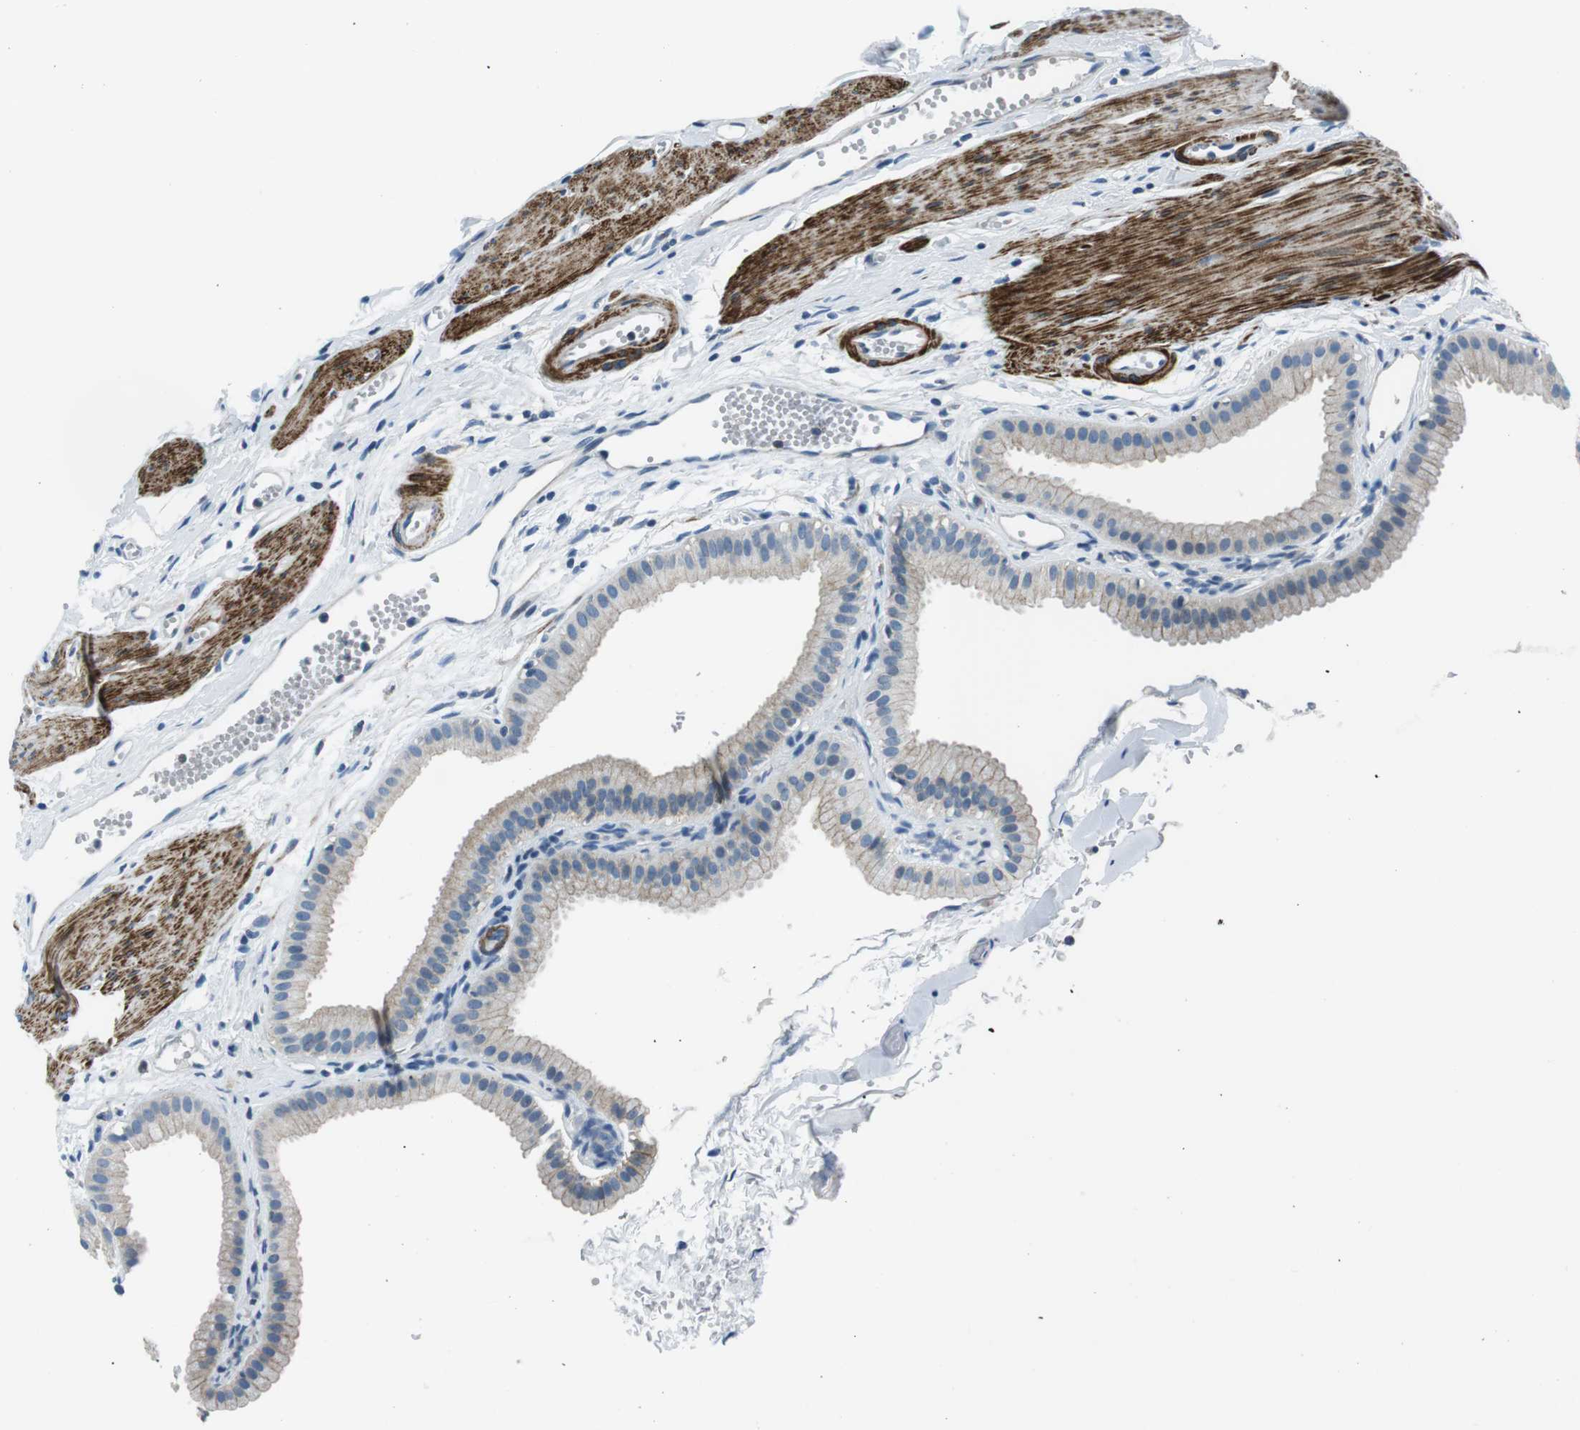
{"staining": {"intensity": "weak", "quantity": "<25%", "location": "cytoplasmic/membranous"}, "tissue": "gallbladder", "cell_type": "Glandular cells", "image_type": "normal", "snomed": [{"axis": "morphology", "description": "Normal tissue, NOS"}, {"axis": "topography", "description": "Gallbladder"}], "caption": "IHC photomicrograph of normal human gallbladder stained for a protein (brown), which displays no expression in glandular cells.", "gene": "ARVCF", "patient": {"sex": "female", "age": 64}}